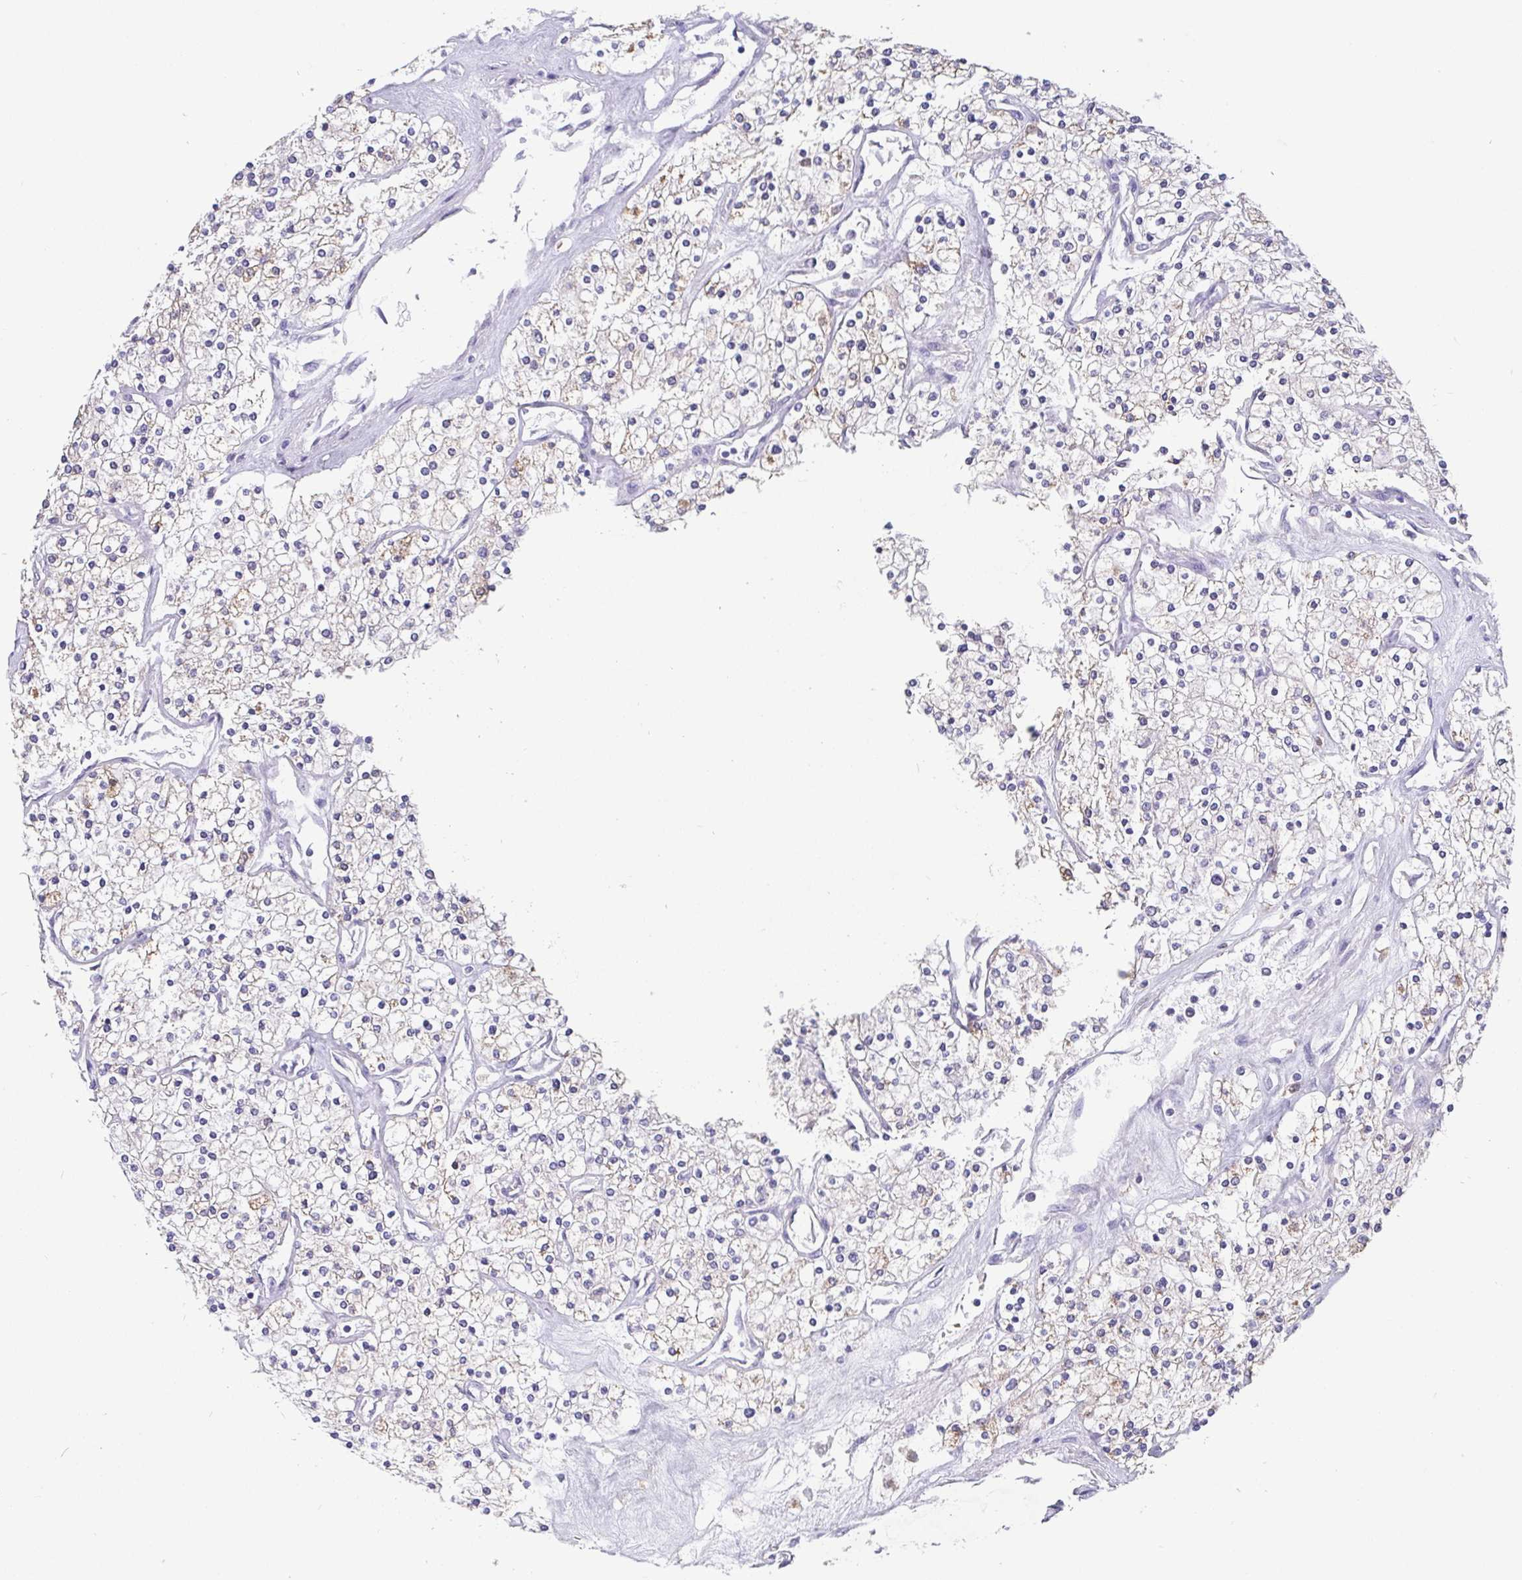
{"staining": {"intensity": "negative", "quantity": "none", "location": "none"}, "tissue": "renal cancer", "cell_type": "Tumor cells", "image_type": "cancer", "snomed": [{"axis": "morphology", "description": "Adenocarcinoma, NOS"}, {"axis": "topography", "description": "Kidney"}], "caption": "Renal adenocarcinoma was stained to show a protein in brown. There is no significant staining in tumor cells. (Brightfield microscopy of DAB immunohistochemistry (IHC) at high magnification).", "gene": "IDH1", "patient": {"sex": "male", "age": 80}}